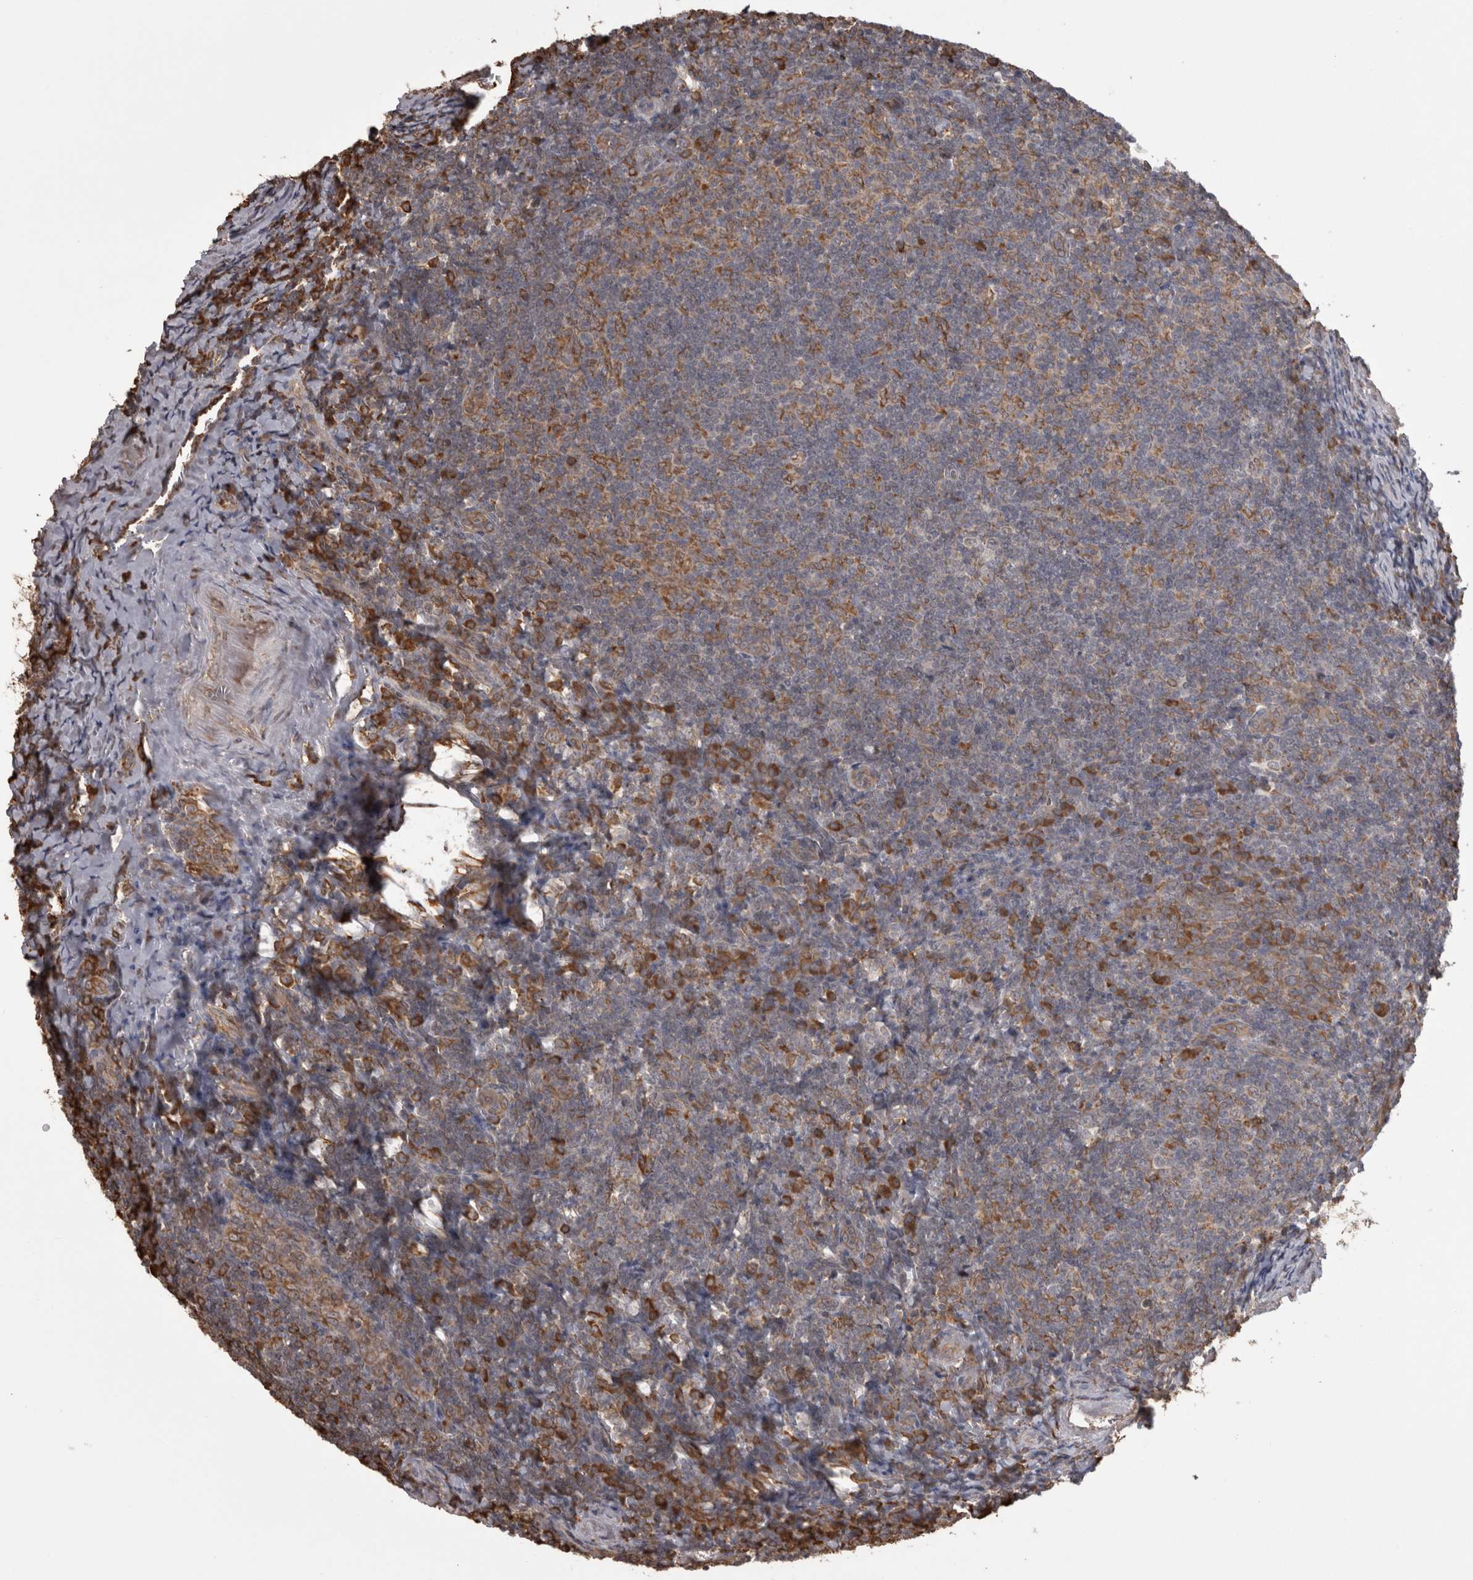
{"staining": {"intensity": "strong", "quantity": "<25%", "location": "cytoplasmic/membranous"}, "tissue": "tonsil", "cell_type": "Germinal center cells", "image_type": "normal", "snomed": [{"axis": "morphology", "description": "Normal tissue, NOS"}, {"axis": "topography", "description": "Tonsil"}], "caption": "Tonsil was stained to show a protein in brown. There is medium levels of strong cytoplasmic/membranous positivity in about <25% of germinal center cells. (Brightfield microscopy of DAB IHC at high magnification).", "gene": "PON2", "patient": {"sex": "male", "age": 37}}